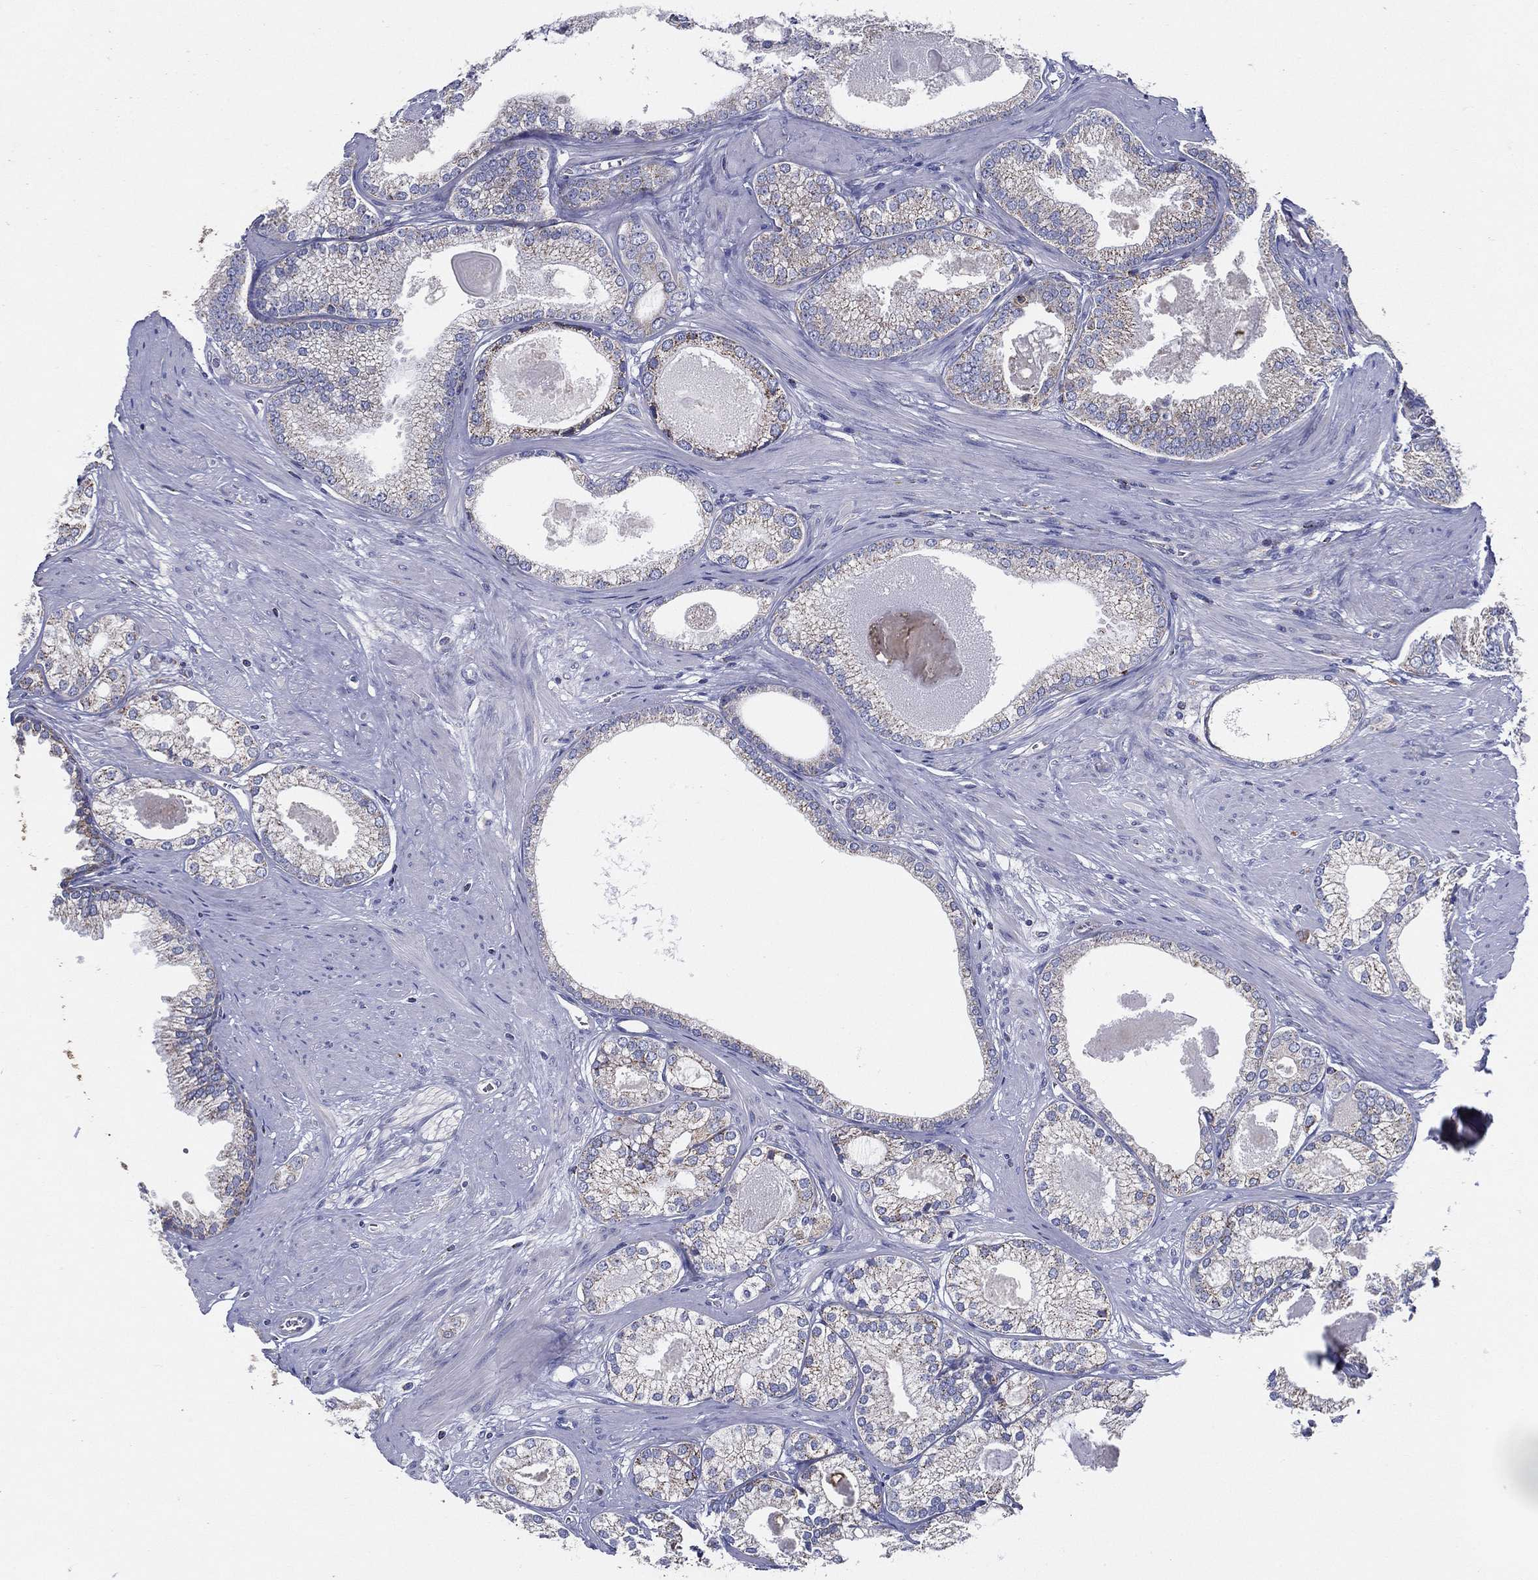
{"staining": {"intensity": "negative", "quantity": "none", "location": "none"}, "tissue": "prostate cancer", "cell_type": "Tumor cells", "image_type": "cancer", "snomed": [{"axis": "morphology", "description": "Adenocarcinoma, High grade"}, {"axis": "topography", "description": "Prostate and seminal vesicle, NOS"}], "caption": "This is an immunohistochemistry micrograph of prostate cancer (adenocarcinoma (high-grade)). There is no positivity in tumor cells.", "gene": "SFXN1", "patient": {"sex": "male", "age": 62}}